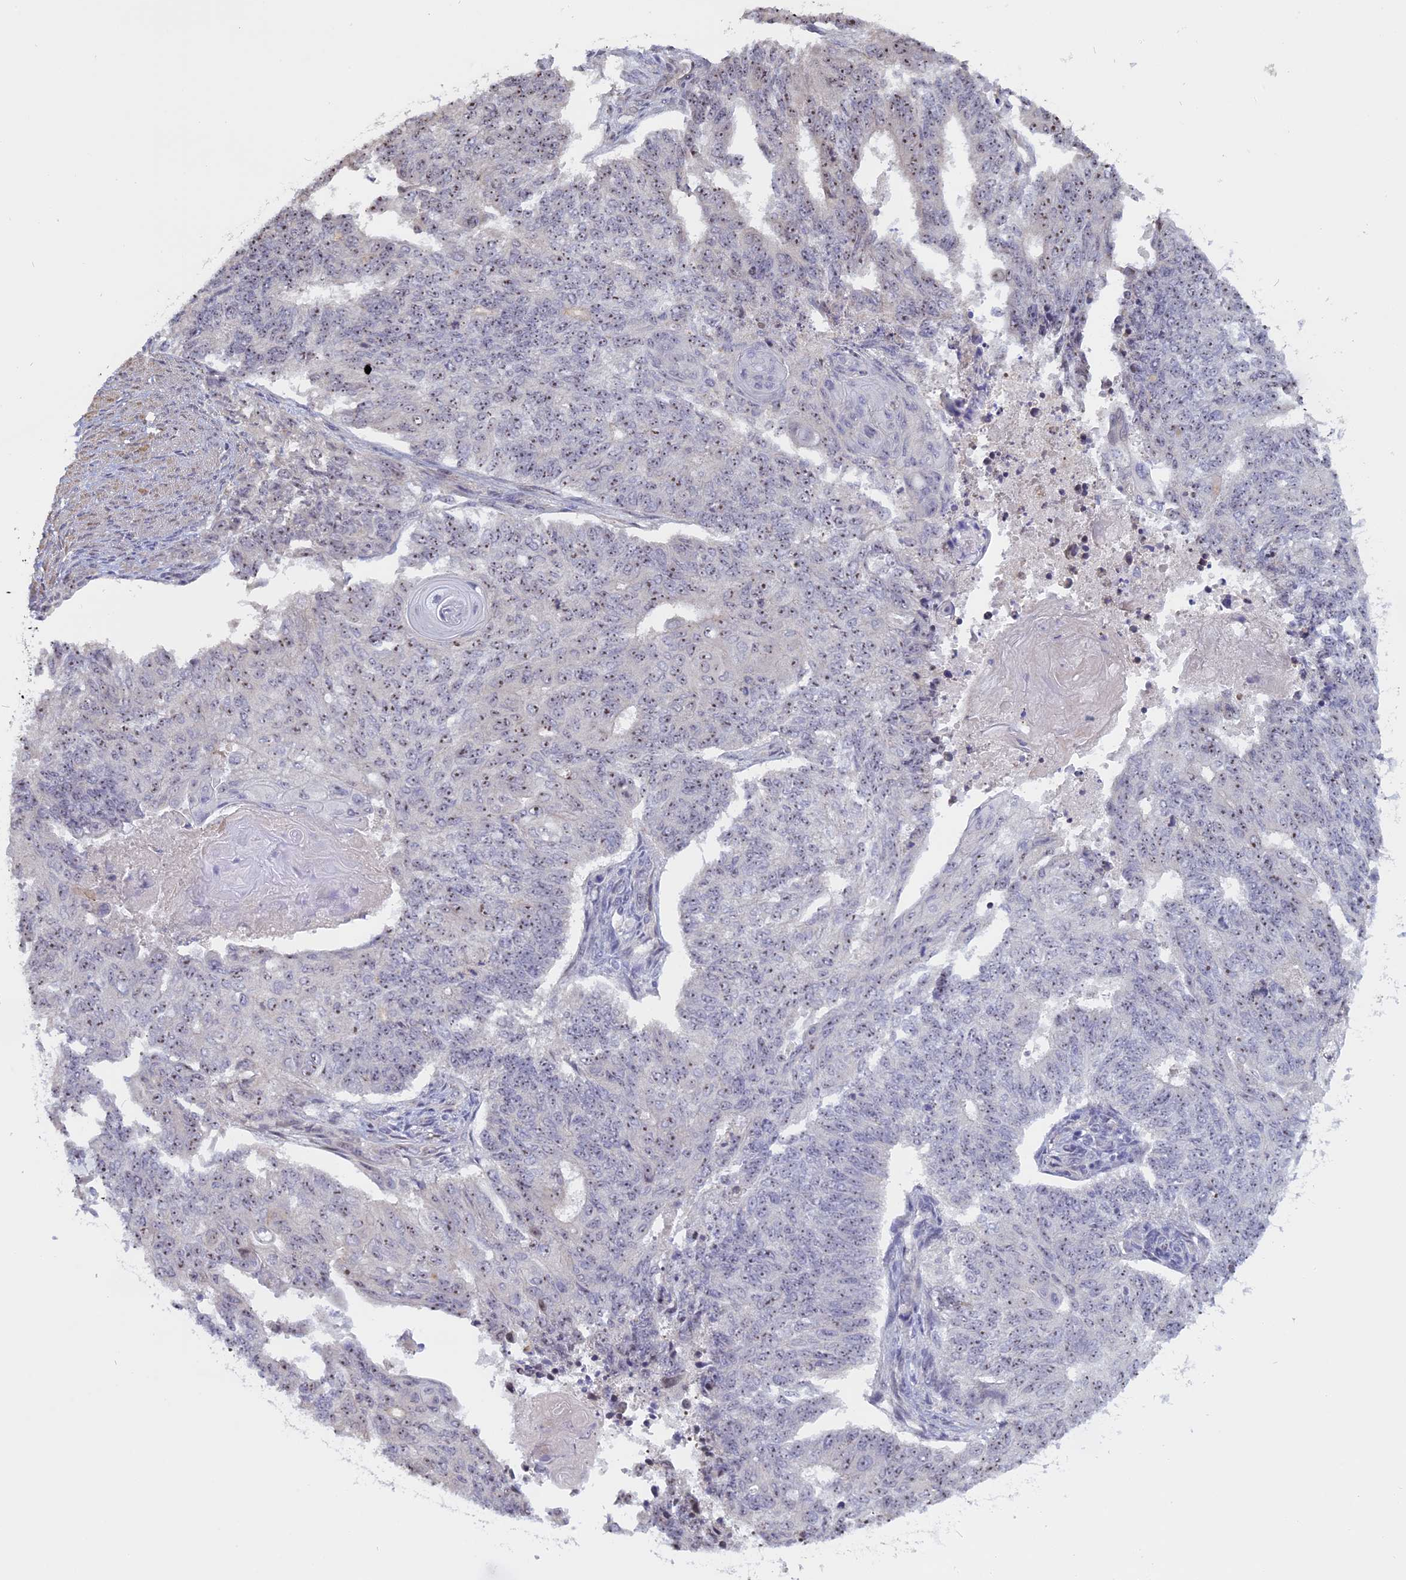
{"staining": {"intensity": "weak", "quantity": "25%-75%", "location": "nuclear"}, "tissue": "endometrial cancer", "cell_type": "Tumor cells", "image_type": "cancer", "snomed": [{"axis": "morphology", "description": "Adenocarcinoma, NOS"}, {"axis": "topography", "description": "Endometrium"}], "caption": "Immunohistochemical staining of human adenocarcinoma (endometrial) displays low levels of weak nuclear protein staining in approximately 25%-75% of tumor cells. The staining was performed using DAB, with brown indicating positive protein expression. Nuclei are stained blue with hematoxylin.", "gene": "MGA", "patient": {"sex": "female", "age": 32}}